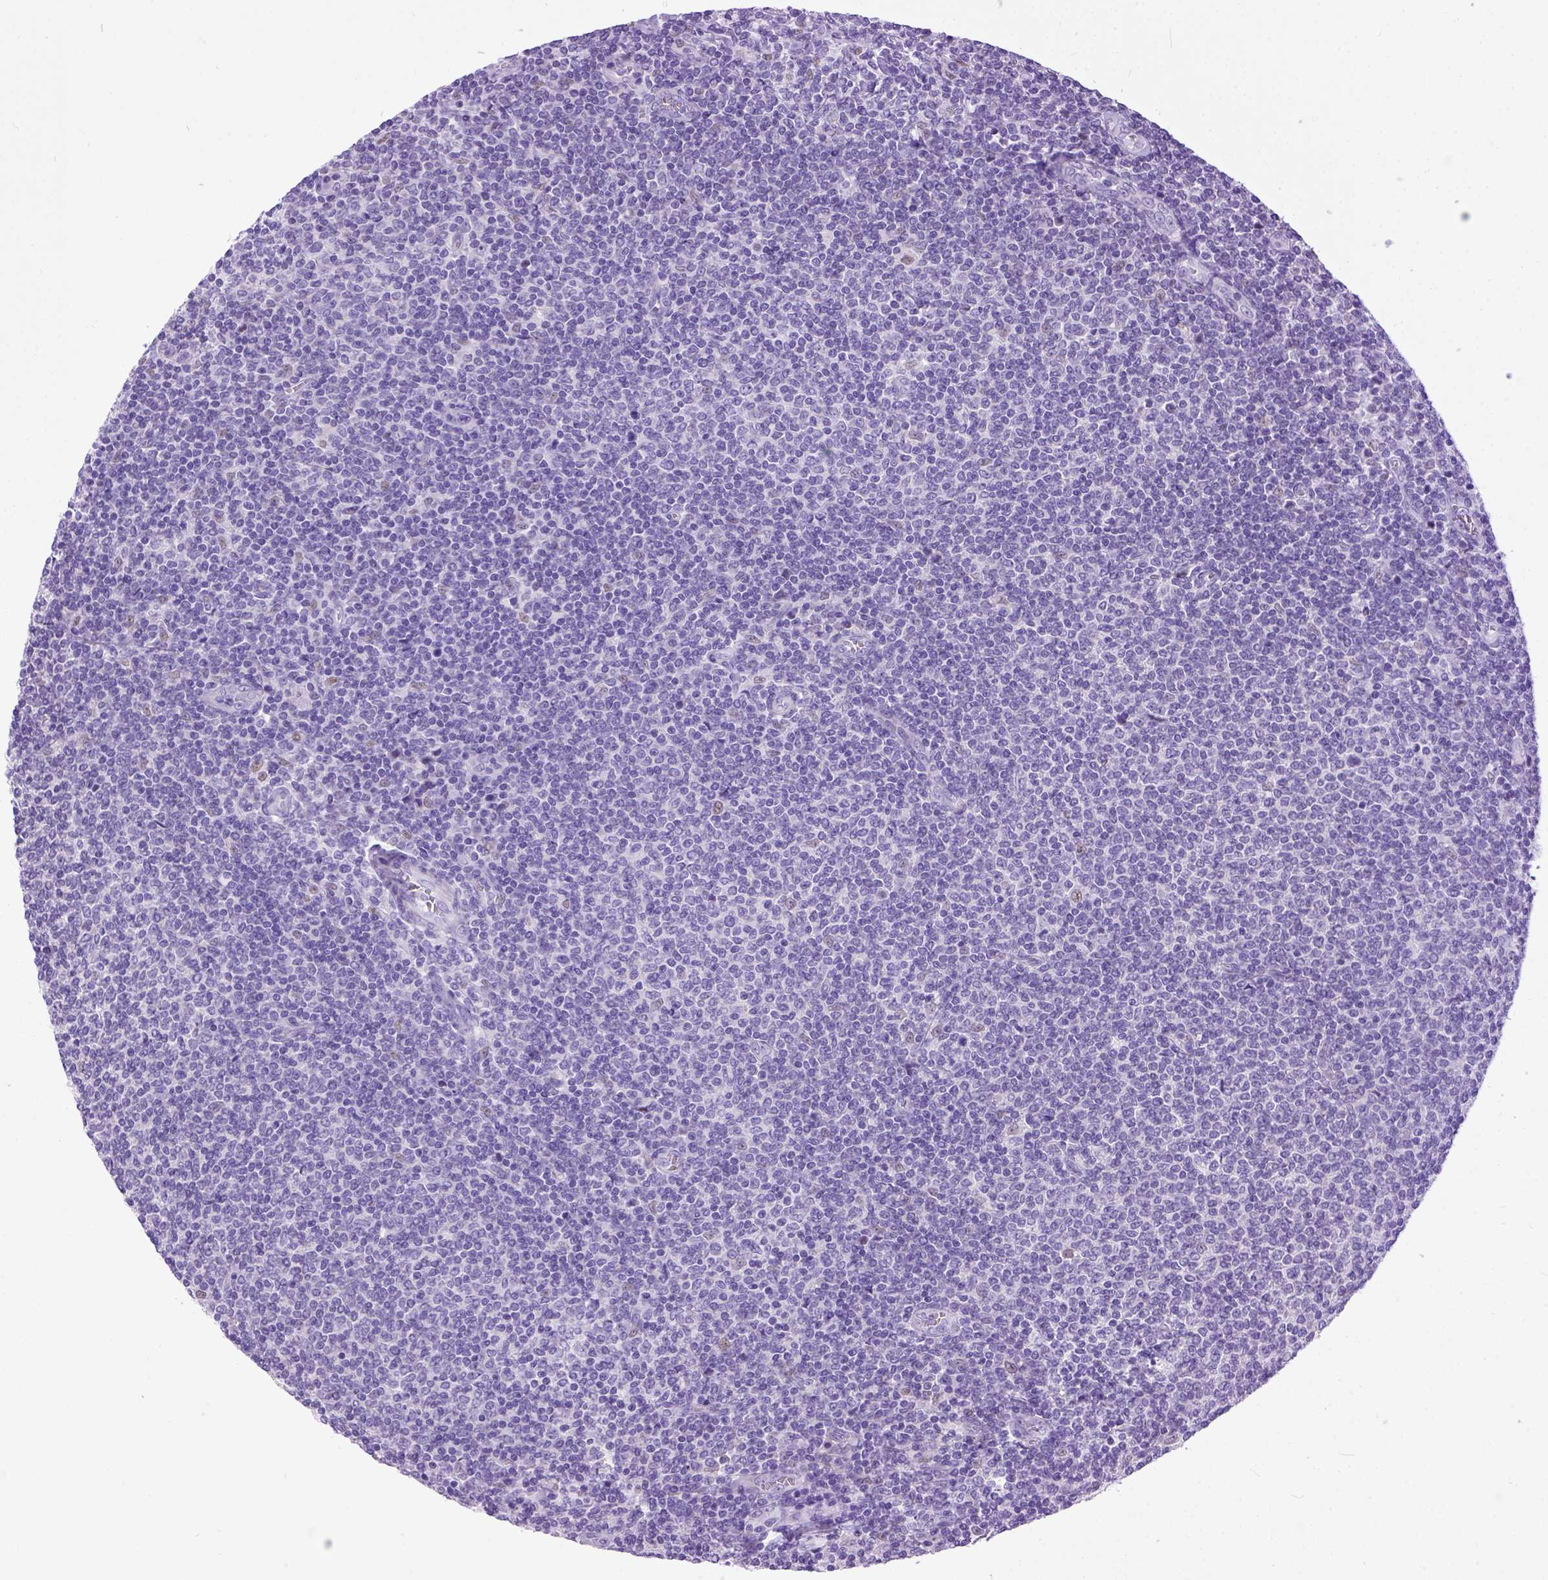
{"staining": {"intensity": "negative", "quantity": "none", "location": "none"}, "tissue": "lymphoma", "cell_type": "Tumor cells", "image_type": "cancer", "snomed": [{"axis": "morphology", "description": "Malignant lymphoma, non-Hodgkin's type, Low grade"}, {"axis": "topography", "description": "Lymph node"}], "caption": "High power microscopy micrograph of an immunohistochemistry photomicrograph of lymphoma, revealing no significant positivity in tumor cells. The staining is performed using DAB (3,3'-diaminobenzidine) brown chromogen with nuclei counter-stained in using hematoxylin.", "gene": "CRB1", "patient": {"sex": "male", "age": 52}}